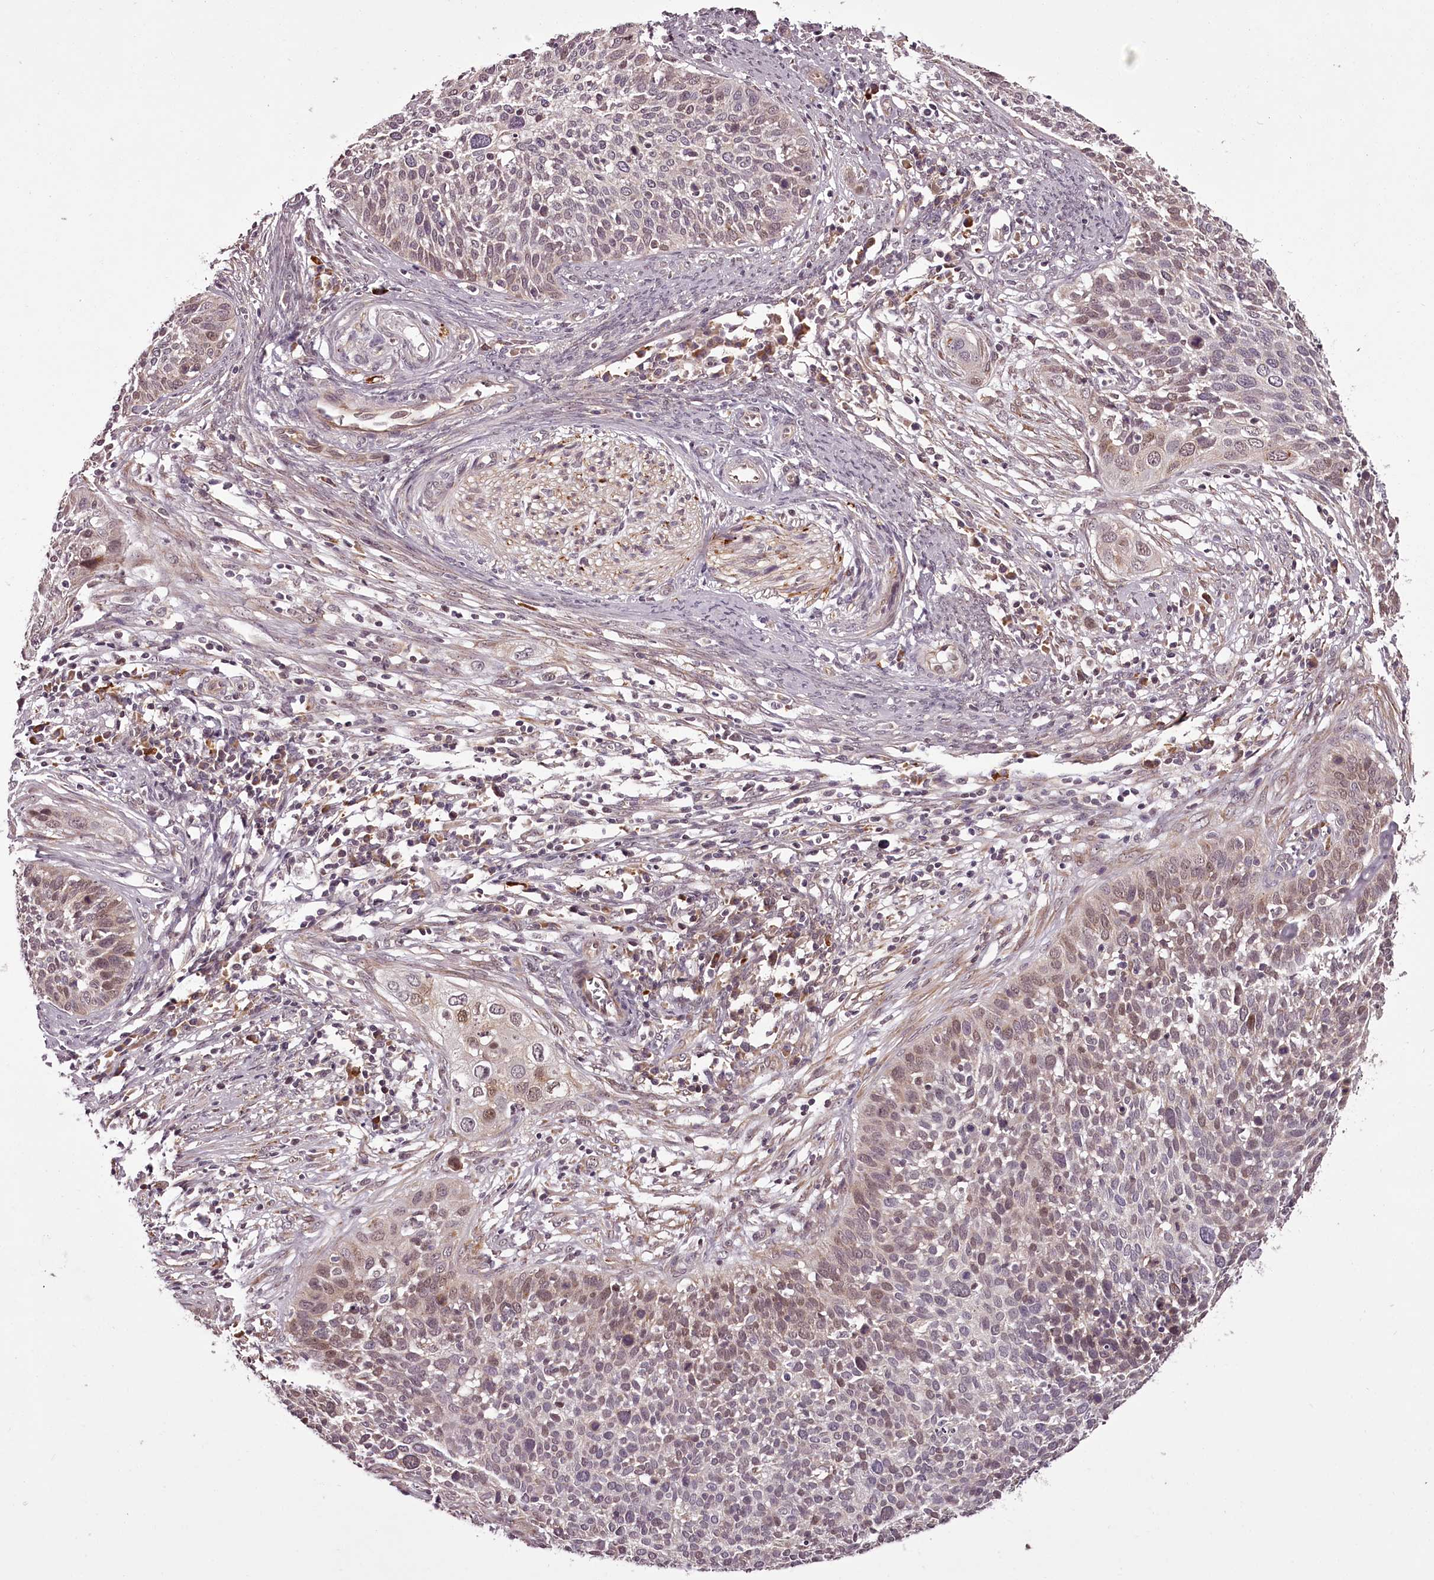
{"staining": {"intensity": "weak", "quantity": "25%-75%", "location": "nuclear"}, "tissue": "cervical cancer", "cell_type": "Tumor cells", "image_type": "cancer", "snomed": [{"axis": "morphology", "description": "Squamous cell carcinoma, NOS"}, {"axis": "topography", "description": "Cervix"}], "caption": "Weak nuclear staining for a protein is seen in approximately 25%-75% of tumor cells of cervical squamous cell carcinoma using IHC.", "gene": "CCDC92", "patient": {"sex": "female", "age": 34}}